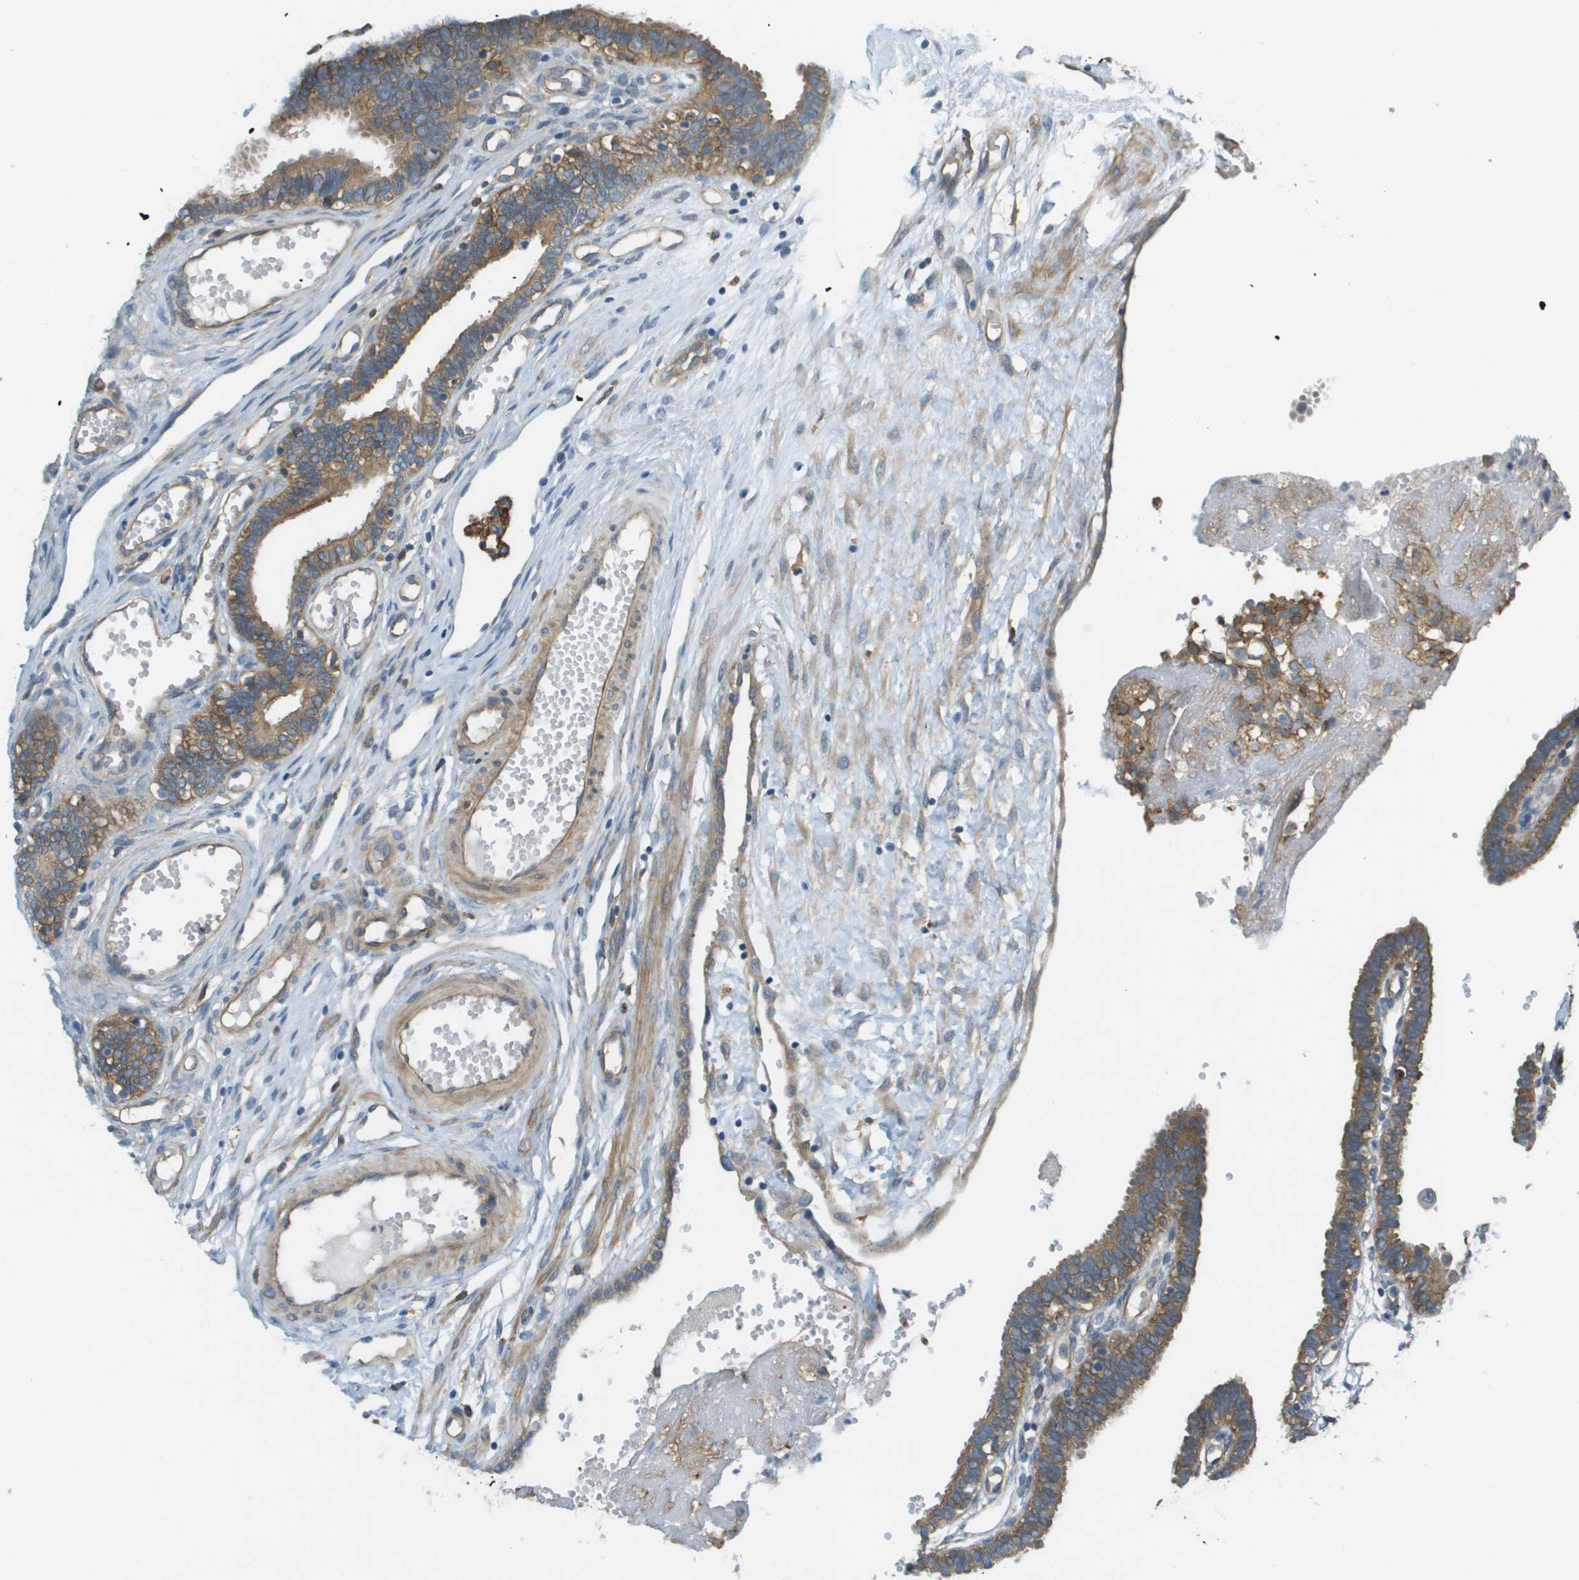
{"staining": {"intensity": "moderate", "quantity": ">75%", "location": "cytoplasmic/membranous"}, "tissue": "fallopian tube", "cell_type": "Glandular cells", "image_type": "normal", "snomed": [{"axis": "morphology", "description": "Normal tissue, NOS"}, {"axis": "topography", "description": "Fallopian tube"}, {"axis": "topography", "description": "Placenta"}], "caption": "Moderate cytoplasmic/membranous expression is appreciated in about >75% of glandular cells in unremarkable fallopian tube. The protein is shown in brown color, while the nuclei are stained blue.", "gene": "CORO1B", "patient": {"sex": "female", "age": 34}}